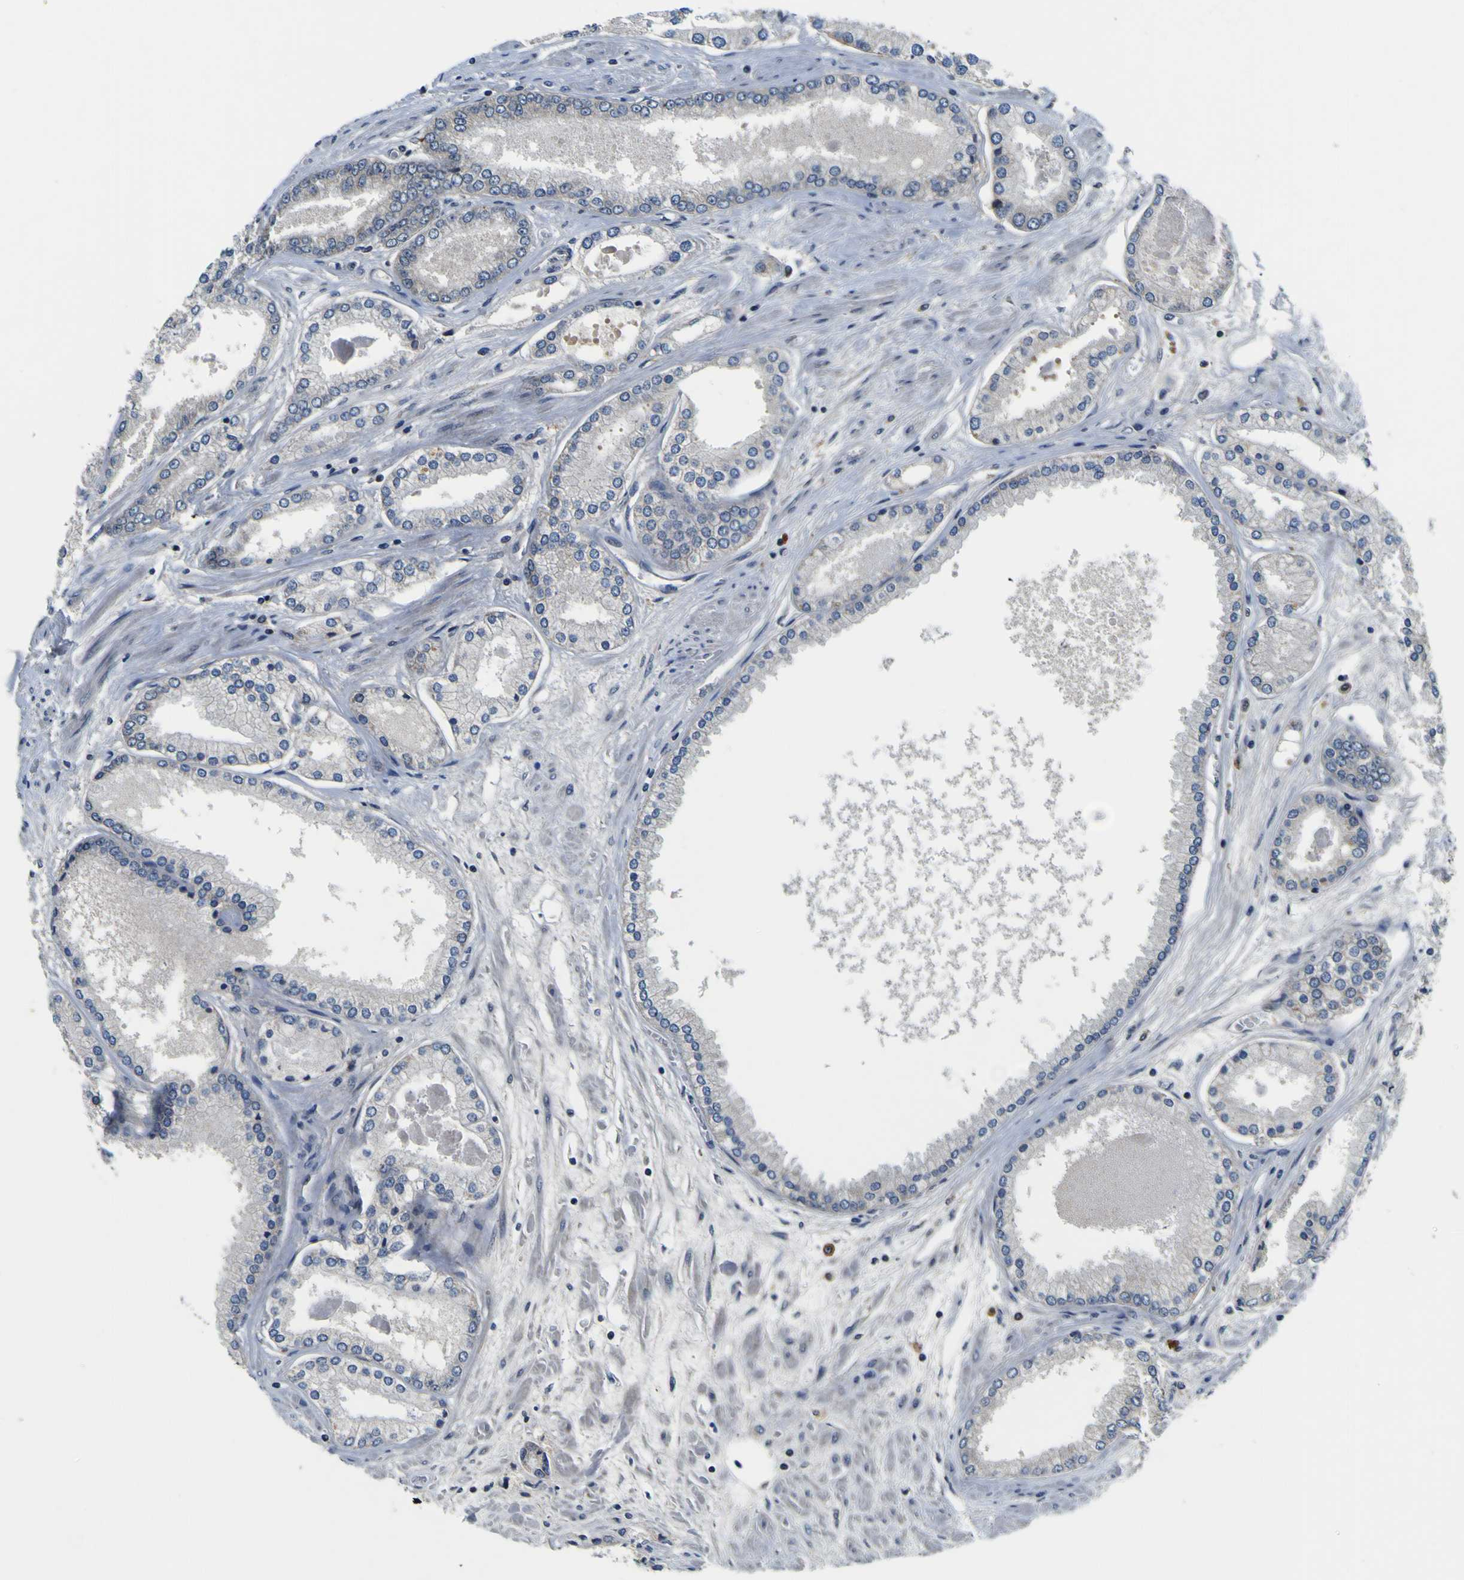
{"staining": {"intensity": "negative", "quantity": "none", "location": "none"}, "tissue": "prostate cancer", "cell_type": "Tumor cells", "image_type": "cancer", "snomed": [{"axis": "morphology", "description": "Adenocarcinoma, High grade"}, {"axis": "topography", "description": "Prostate"}], "caption": "Tumor cells show no significant staining in prostate cancer.", "gene": "EPHB4", "patient": {"sex": "male", "age": 59}}